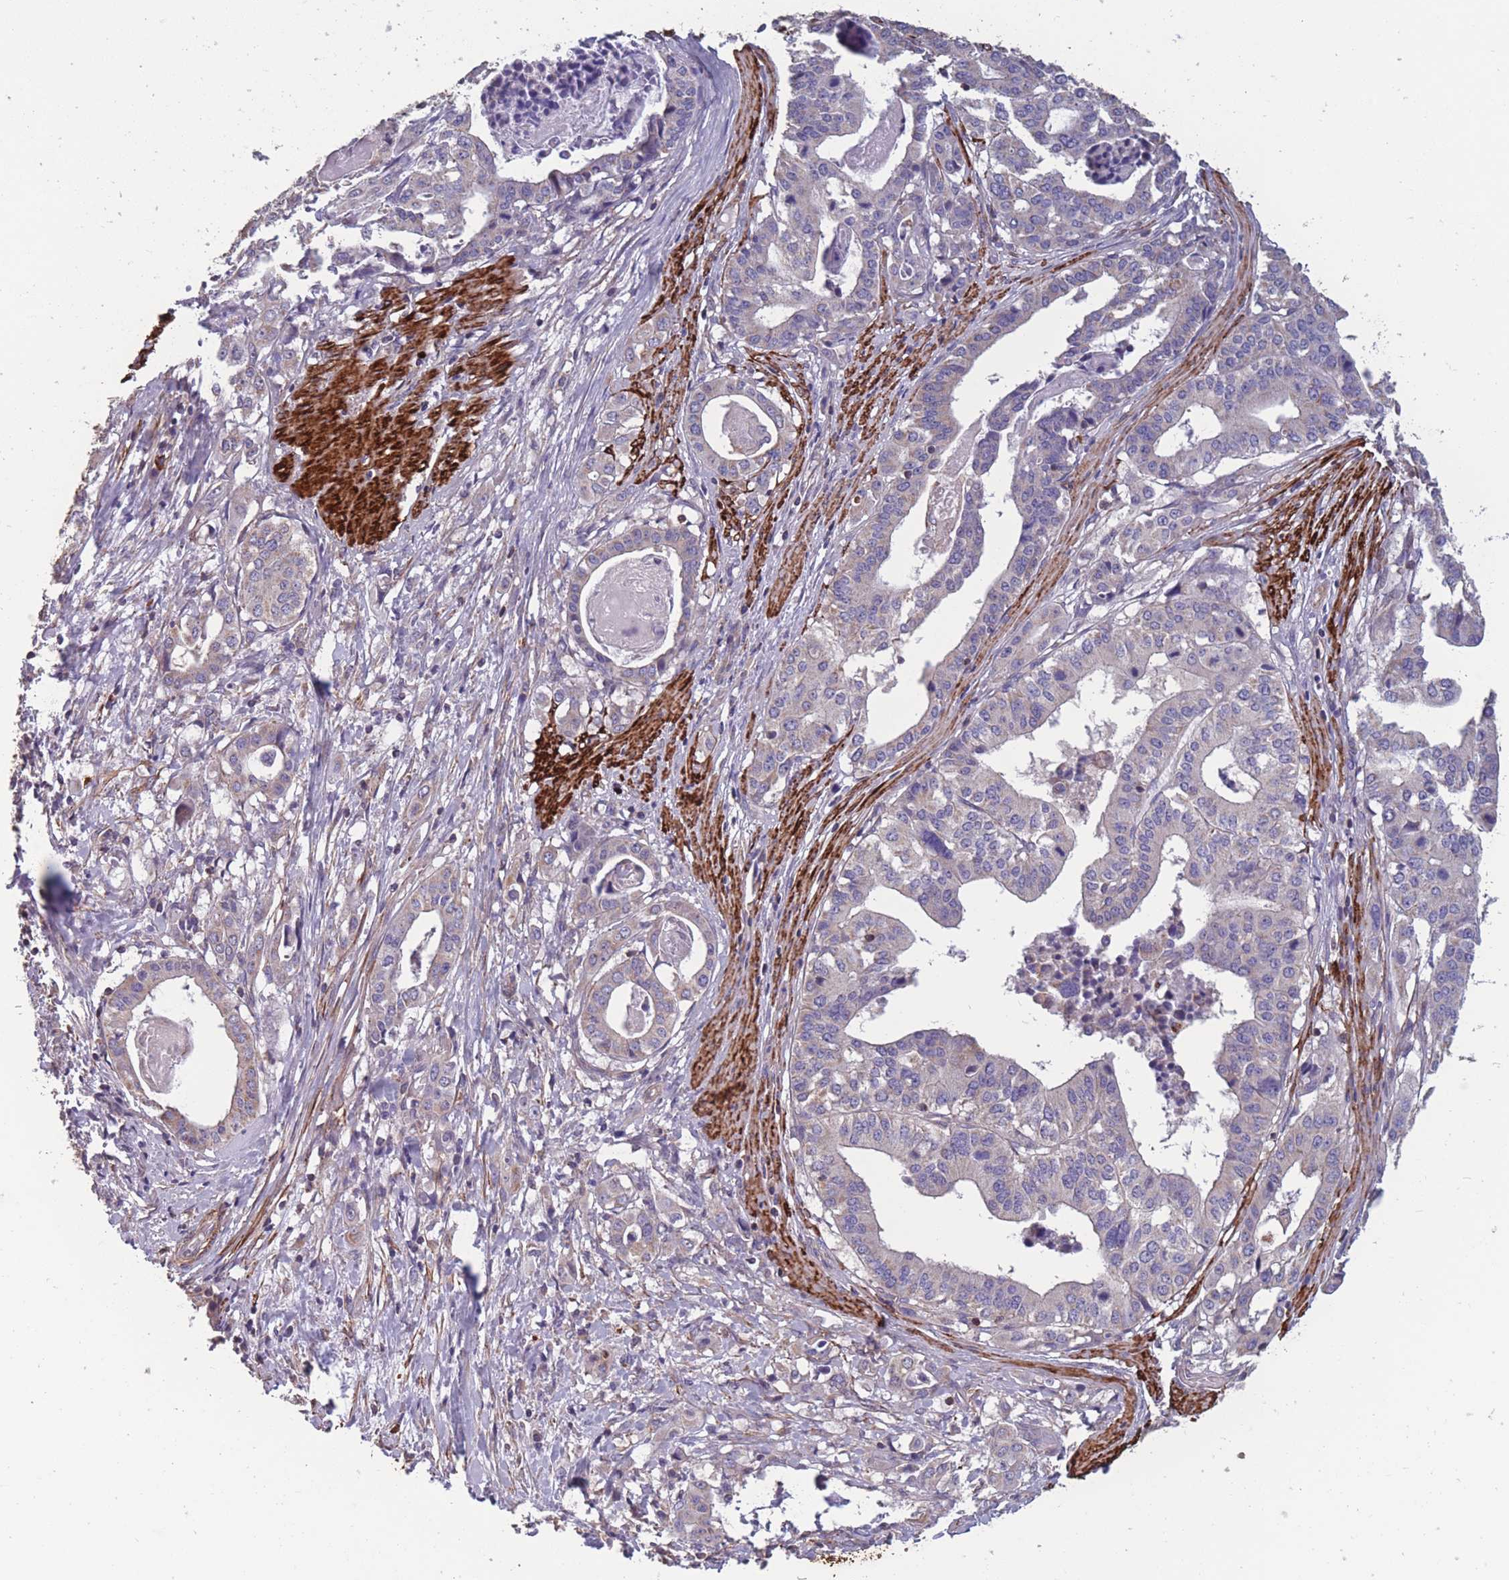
{"staining": {"intensity": "weak", "quantity": "<25%", "location": "cytoplasmic/membranous"}, "tissue": "stomach cancer", "cell_type": "Tumor cells", "image_type": "cancer", "snomed": [{"axis": "morphology", "description": "Adenocarcinoma, NOS"}, {"axis": "topography", "description": "Stomach"}], "caption": "There is no significant positivity in tumor cells of stomach cancer. The staining was performed using DAB to visualize the protein expression in brown, while the nuclei were stained in blue with hematoxylin (Magnification: 20x).", "gene": "TOMM40L", "patient": {"sex": "male", "age": 48}}